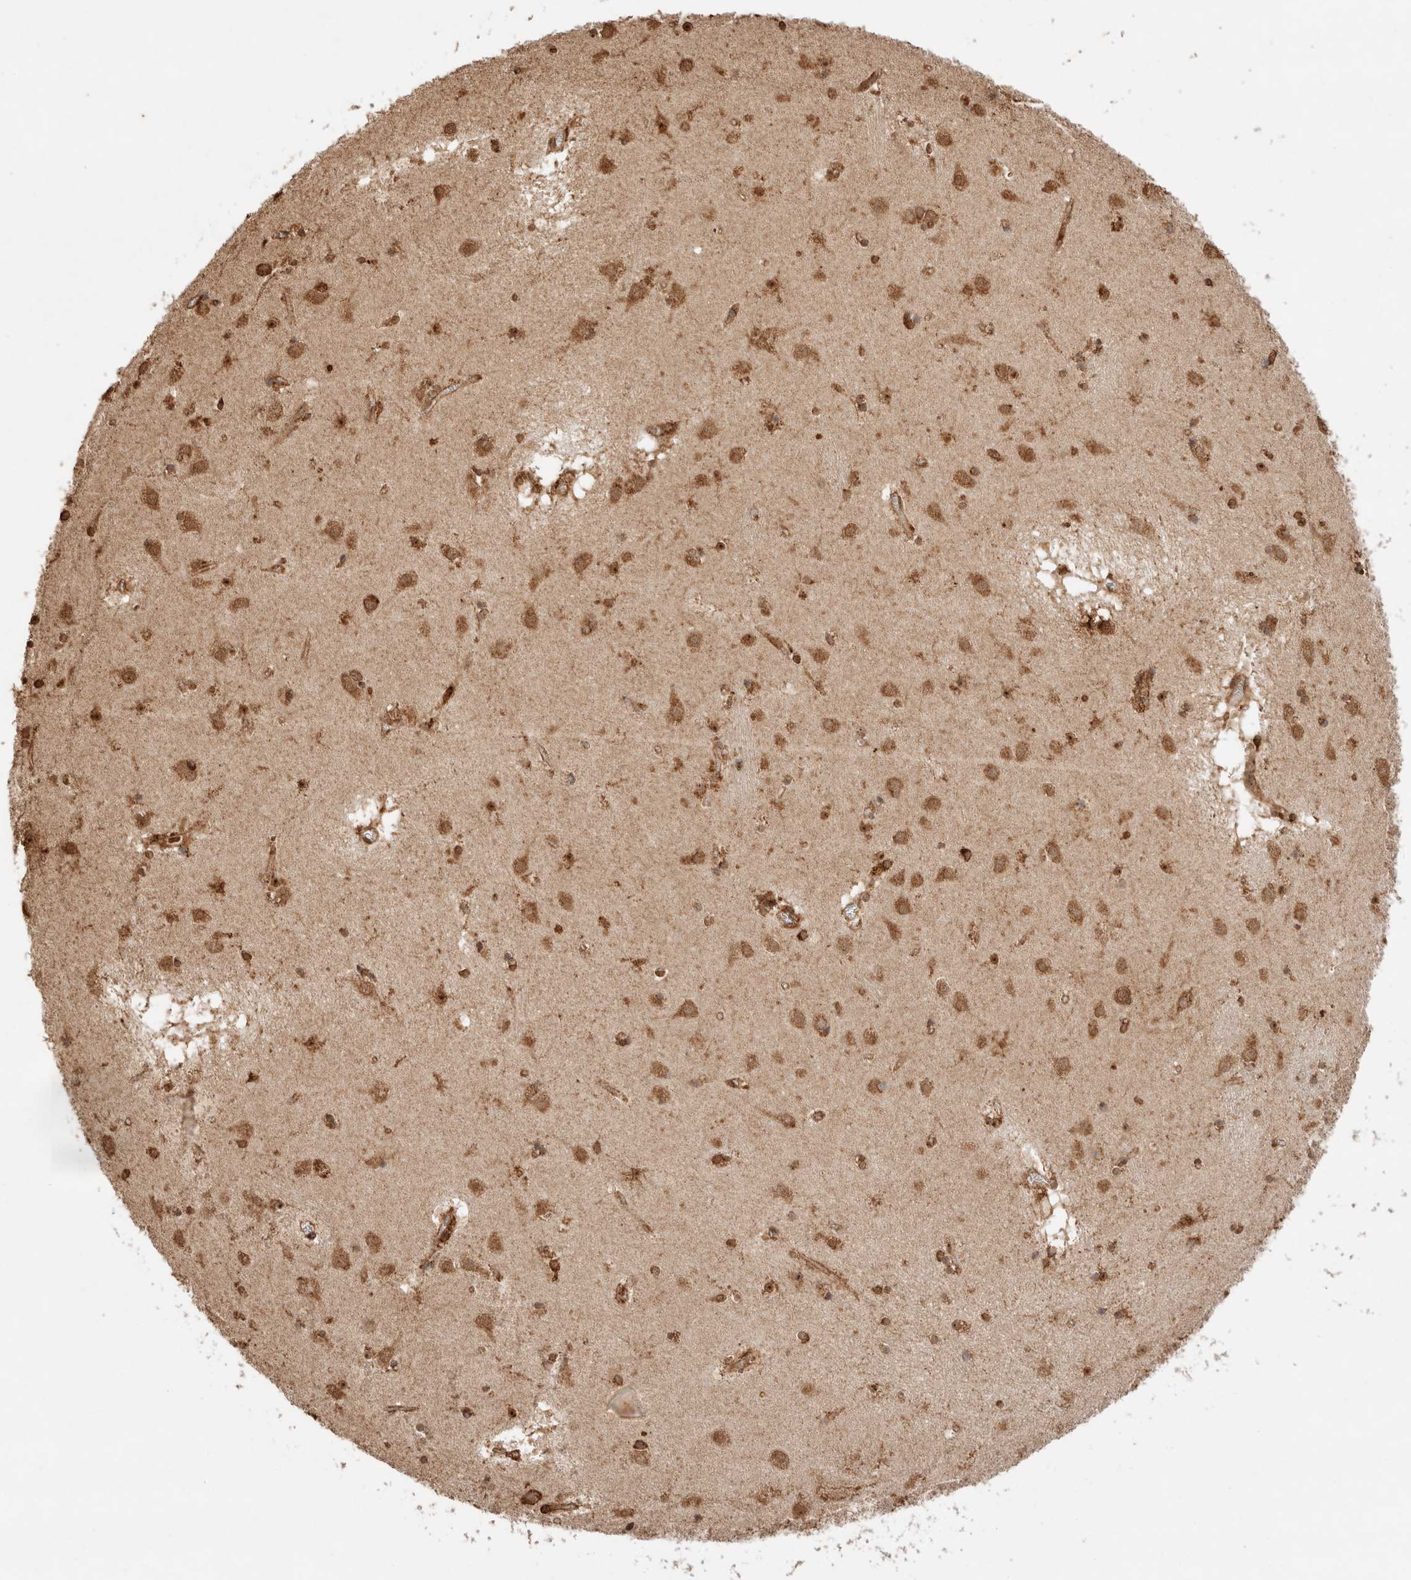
{"staining": {"intensity": "moderate", "quantity": ">75%", "location": "cytoplasmic/membranous"}, "tissue": "caudate", "cell_type": "Glial cells", "image_type": "normal", "snomed": [{"axis": "morphology", "description": "Normal tissue, NOS"}, {"axis": "topography", "description": "Lateral ventricle wall"}], "caption": "Caudate stained with a brown dye exhibits moderate cytoplasmic/membranous positive positivity in approximately >75% of glial cells.", "gene": "ERAP1", "patient": {"sex": "male", "age": 70}}